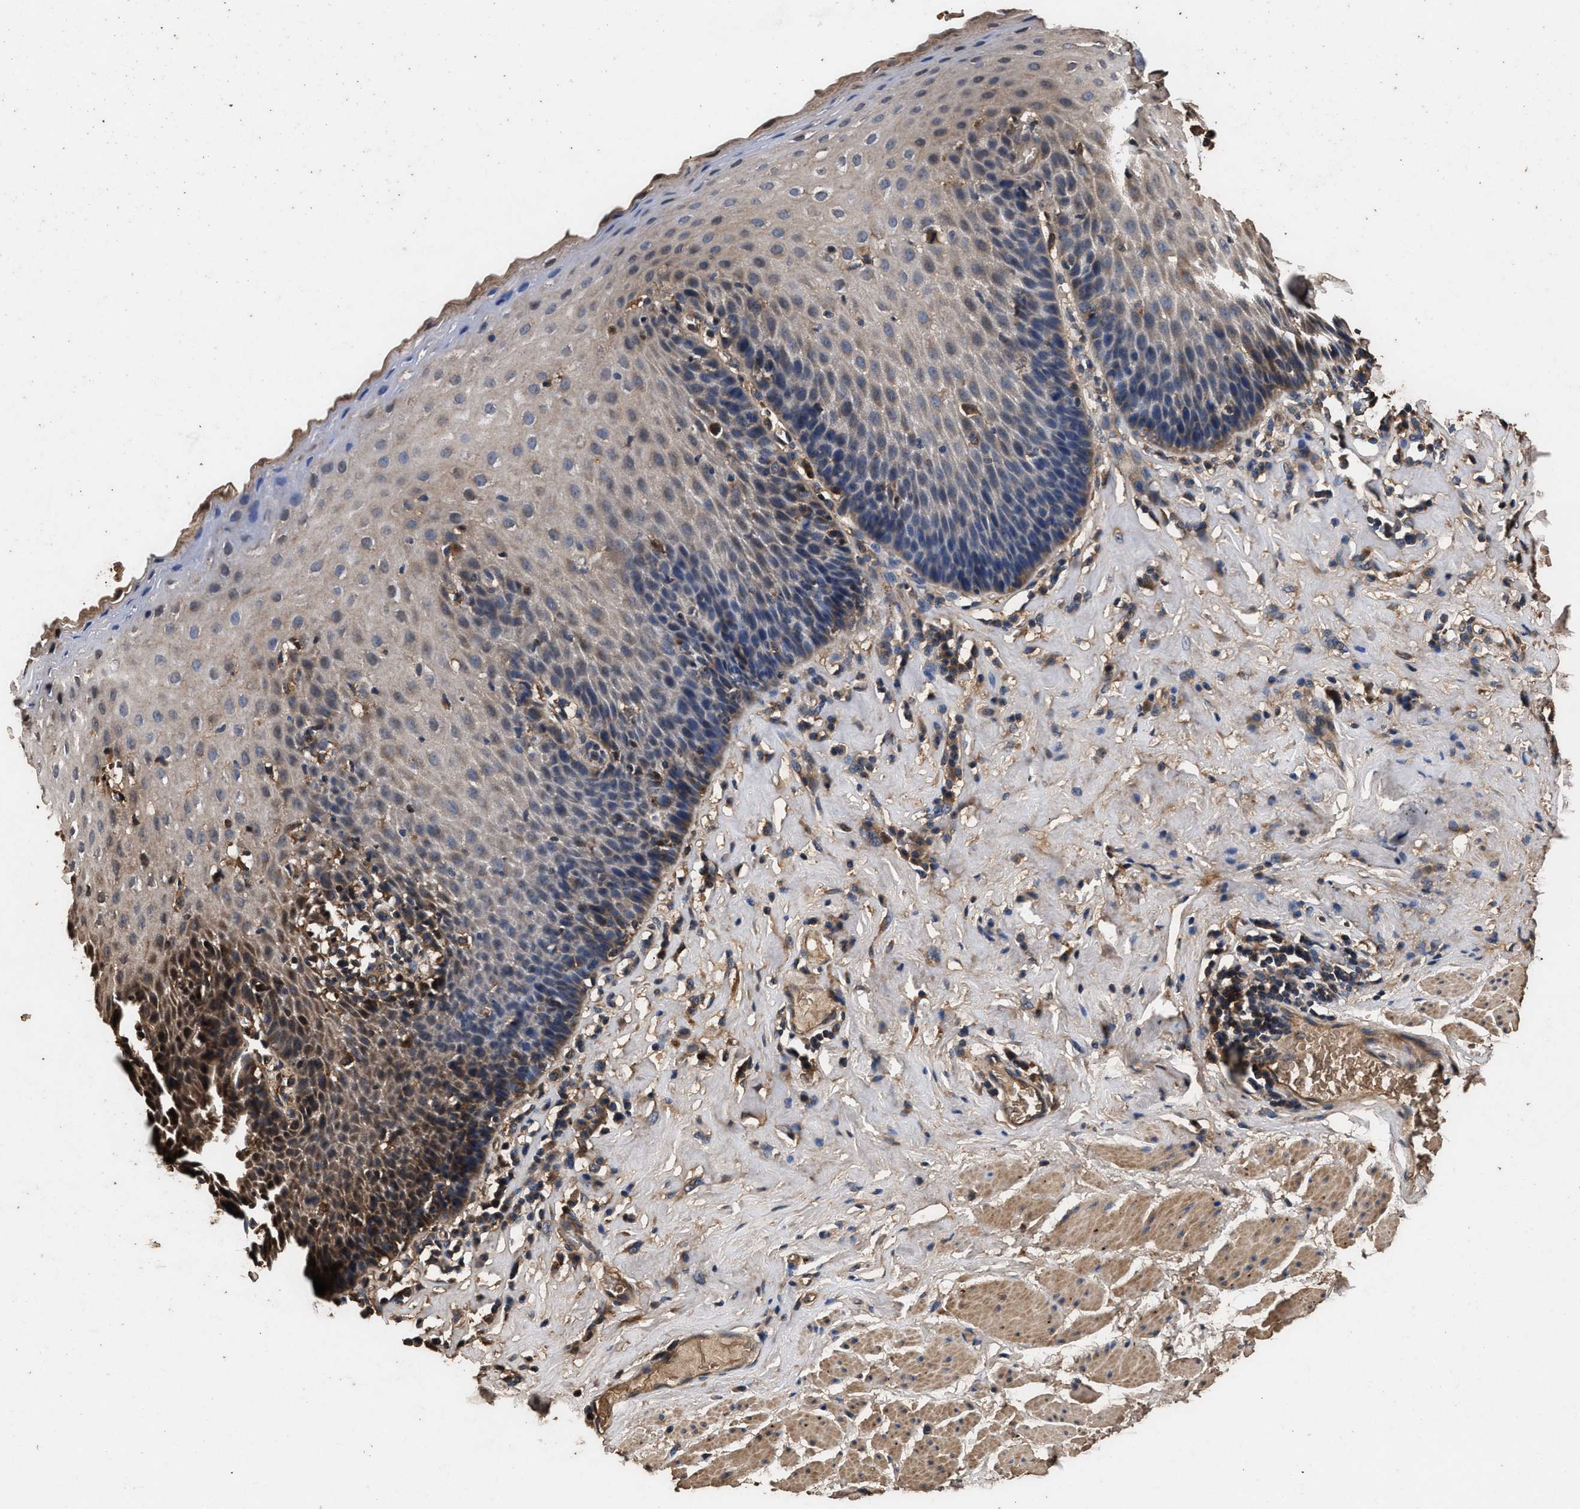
{"staining": {"intensity": "moderate", "quantity": "<25%", "location": "cytoplasmic/membranous"}, "tissue": "esophagus", "cell_type": "Squamous epithelial cells", "image_type": "normal", "snomed": [{"axis": "morphology", "description": "Normal tissue, NOS"}, {"axis": "topography", "description": "Esophagus"}], "caption": "Immunohistochemistry (IHC) histopathology image of normal human esophagus stained for a protein (brown), which displays low levels of moderate cytoplasmic/membranous positivity in about <25% of squamous epithelial cells.", "gene": "ENSG00000286112", "patient": {"sex": "female", "age": 61}}